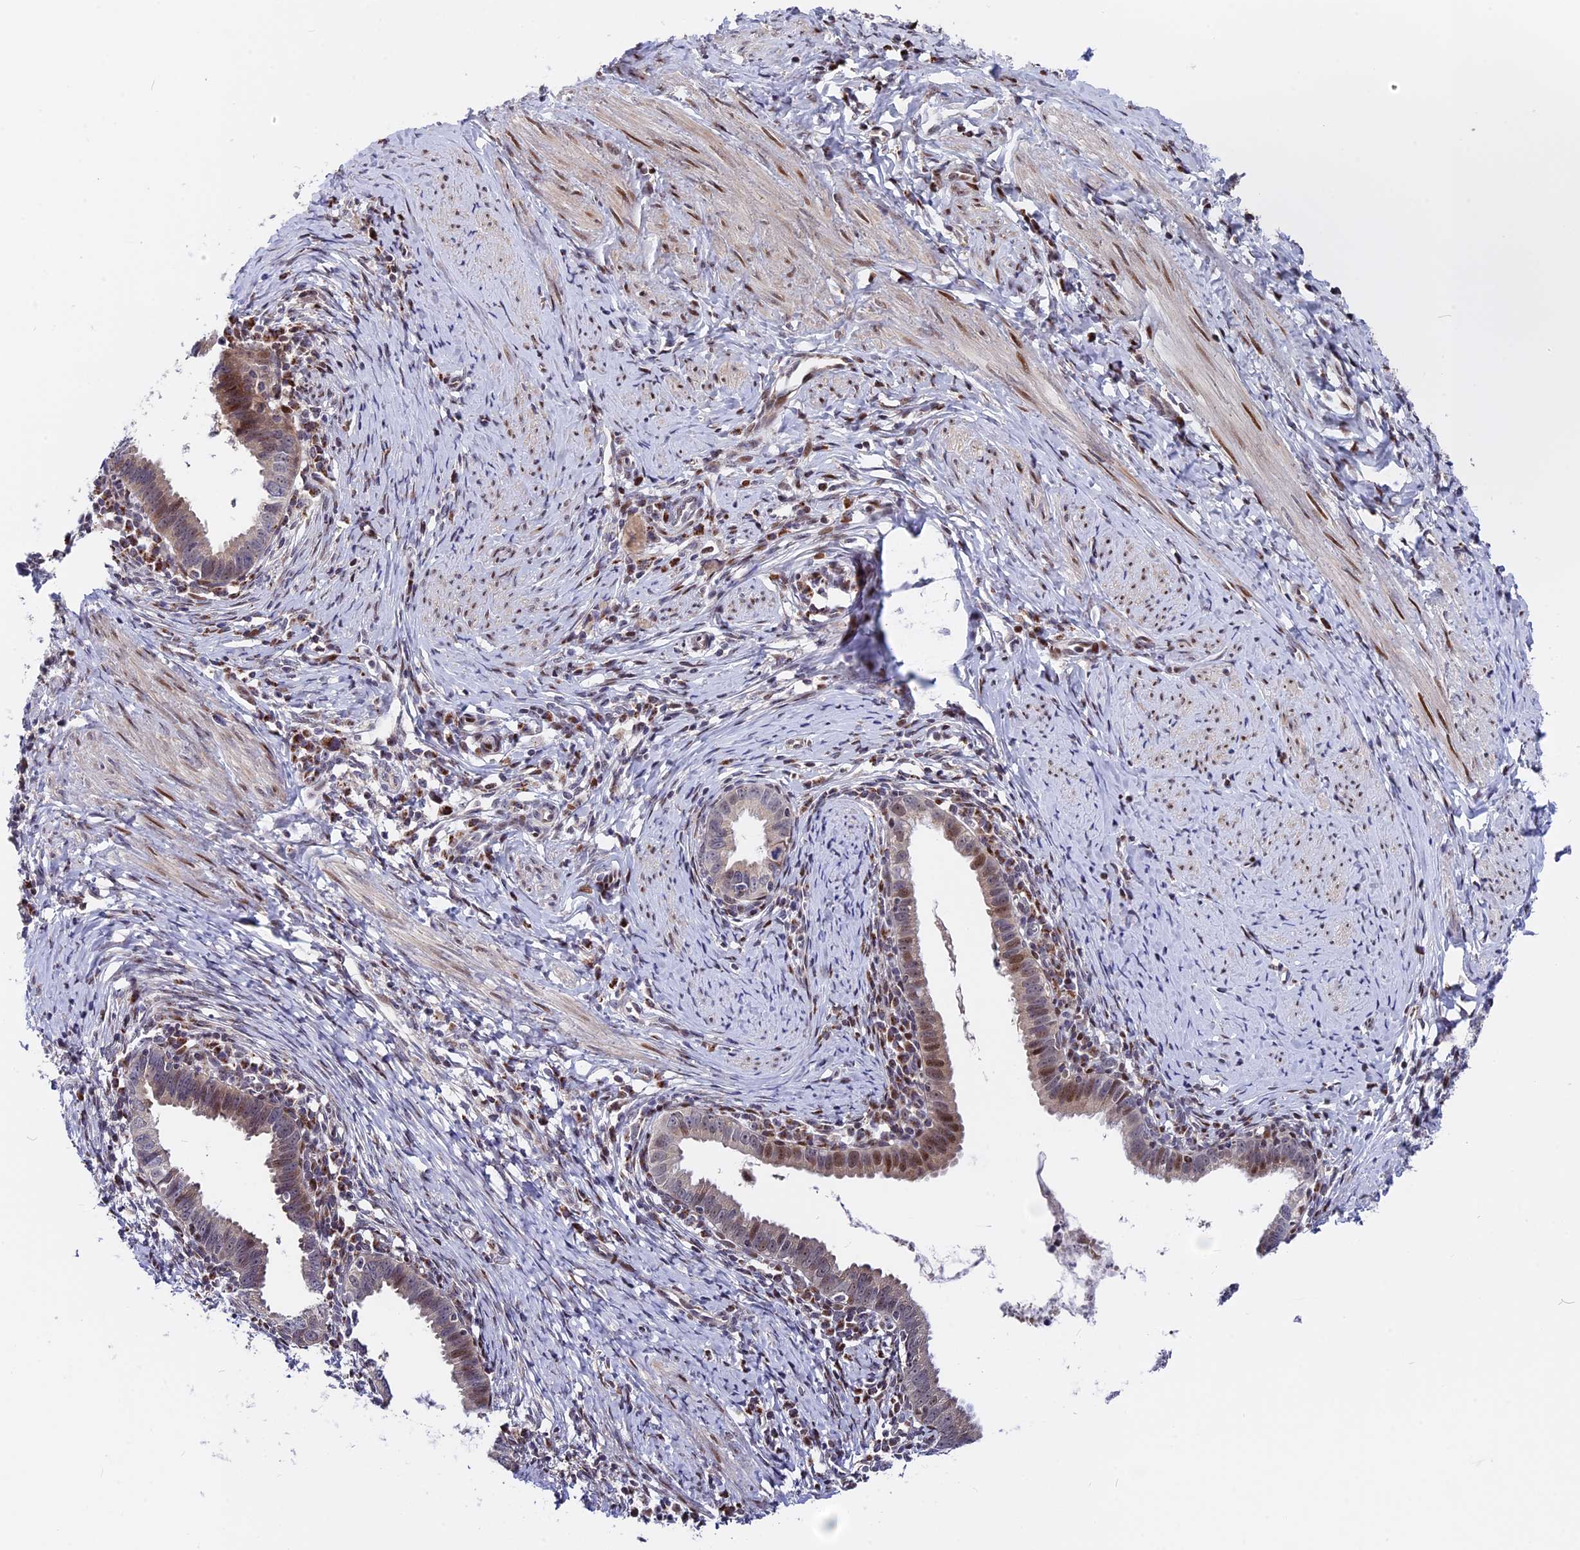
{"staining": {"intensity": "weak", "quantity": "<25%", "location": "nuclear"}, "tissue": "cervical cancer", "cell_type": "Tumor cells", "image_type": "cancer", "snomed": [{"axis": "morphology", "description": "Adenocarcinoma, NOS"}, {"axis": "topography", "description": "Cervix"}], "caption": "High power microscopy photomicrograph of an immunohistochemistry histopathology image of cervical cancer (adenocarcinoma), revealing no significant staining in tumor cells.", "gene": "FAM174C", "patient": {"sex": "female", "age": 36}}